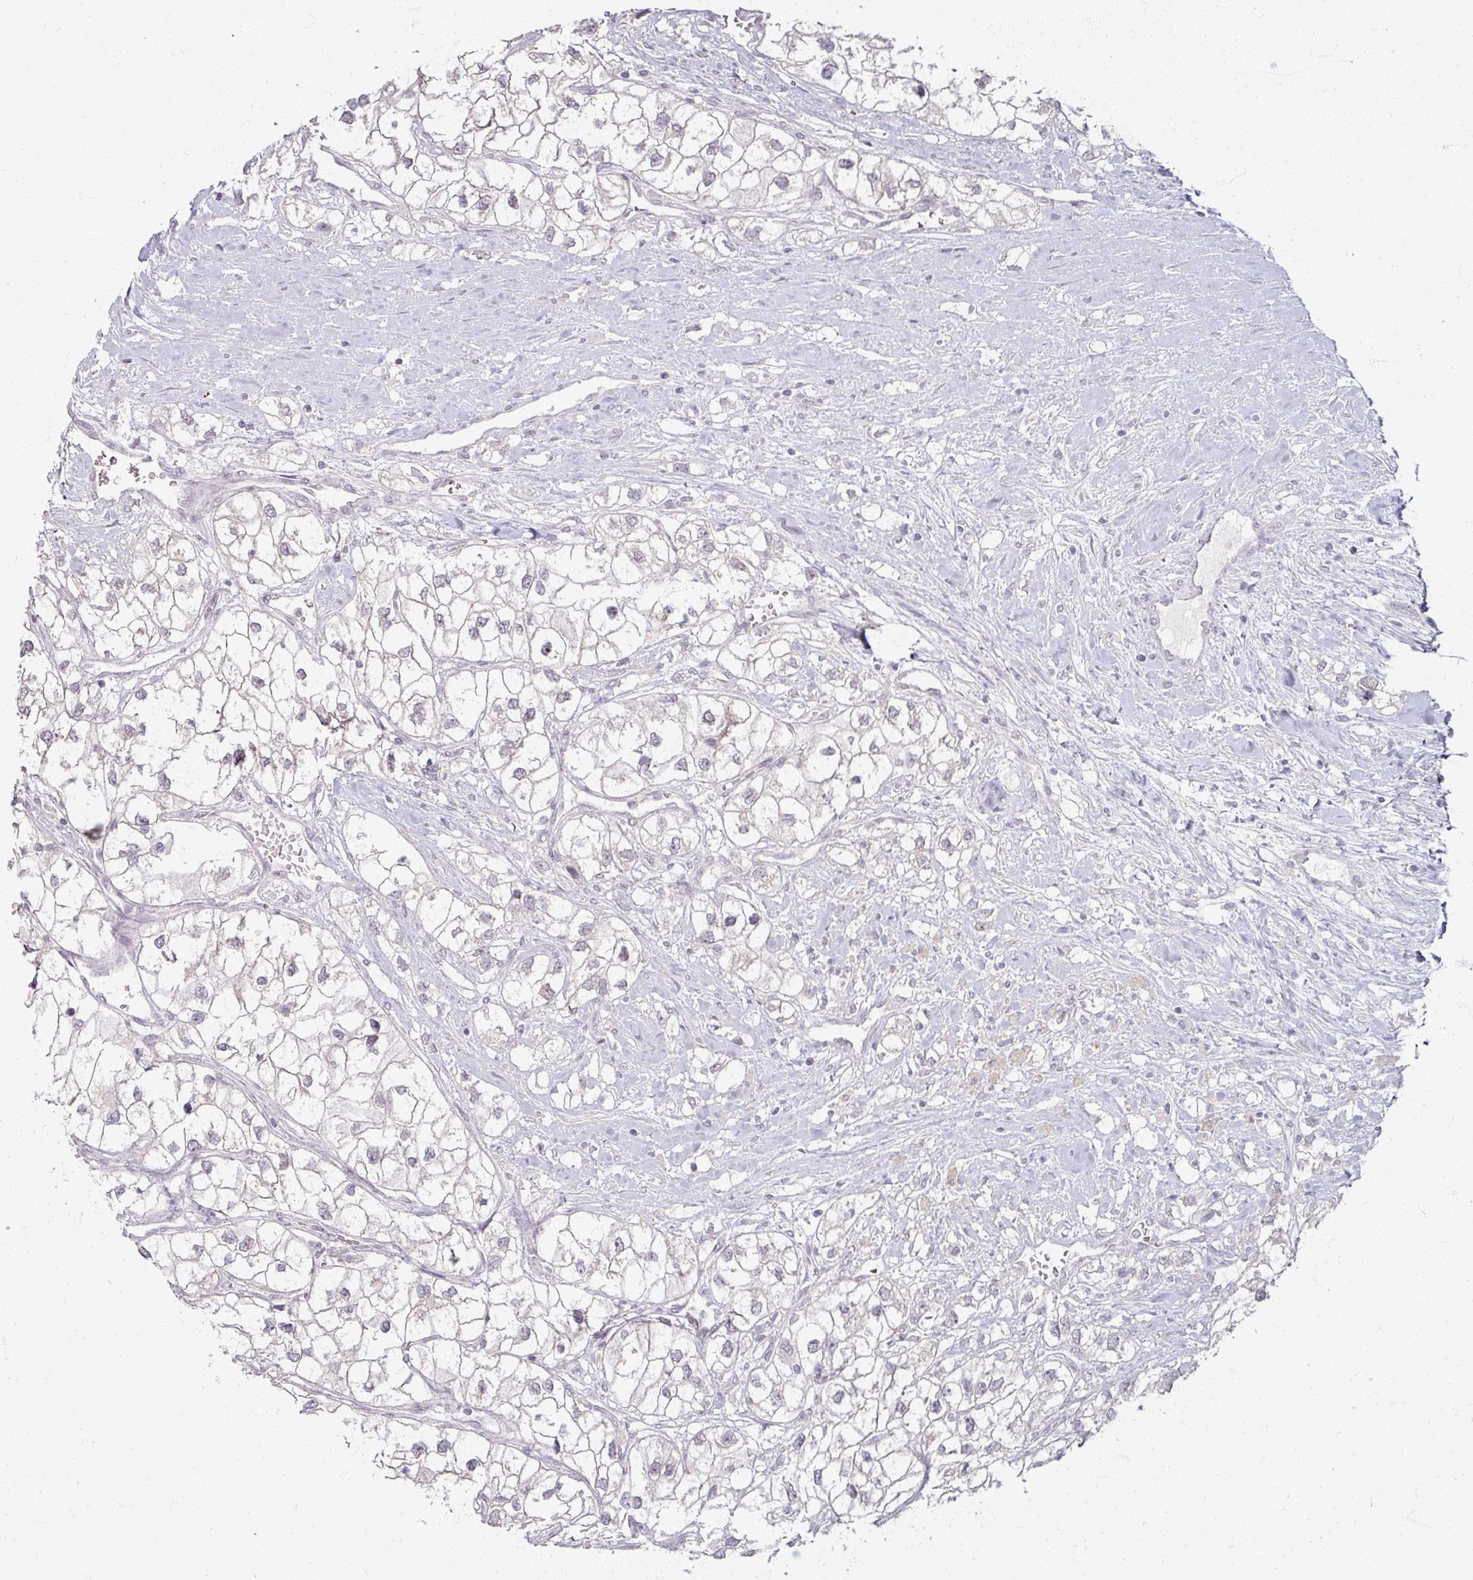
{"staining": {"intensity": "negative", "quantity": "none", "location": "none"}, "tissue": "renal cancer", "cell_type": "Tumor cells", "image_type": "cancer", "snomed": [{"axis": "morphology", "description": "Adenocarcinoma, NOS"}, {"axis": "topography", "description": "Kidney"}], "caption": "Tumor cells show no significant protein expression in renal cancer (adenocarcinoma).", "gene": "SOX11", "patient": {"sex": "male", "age": 59}}